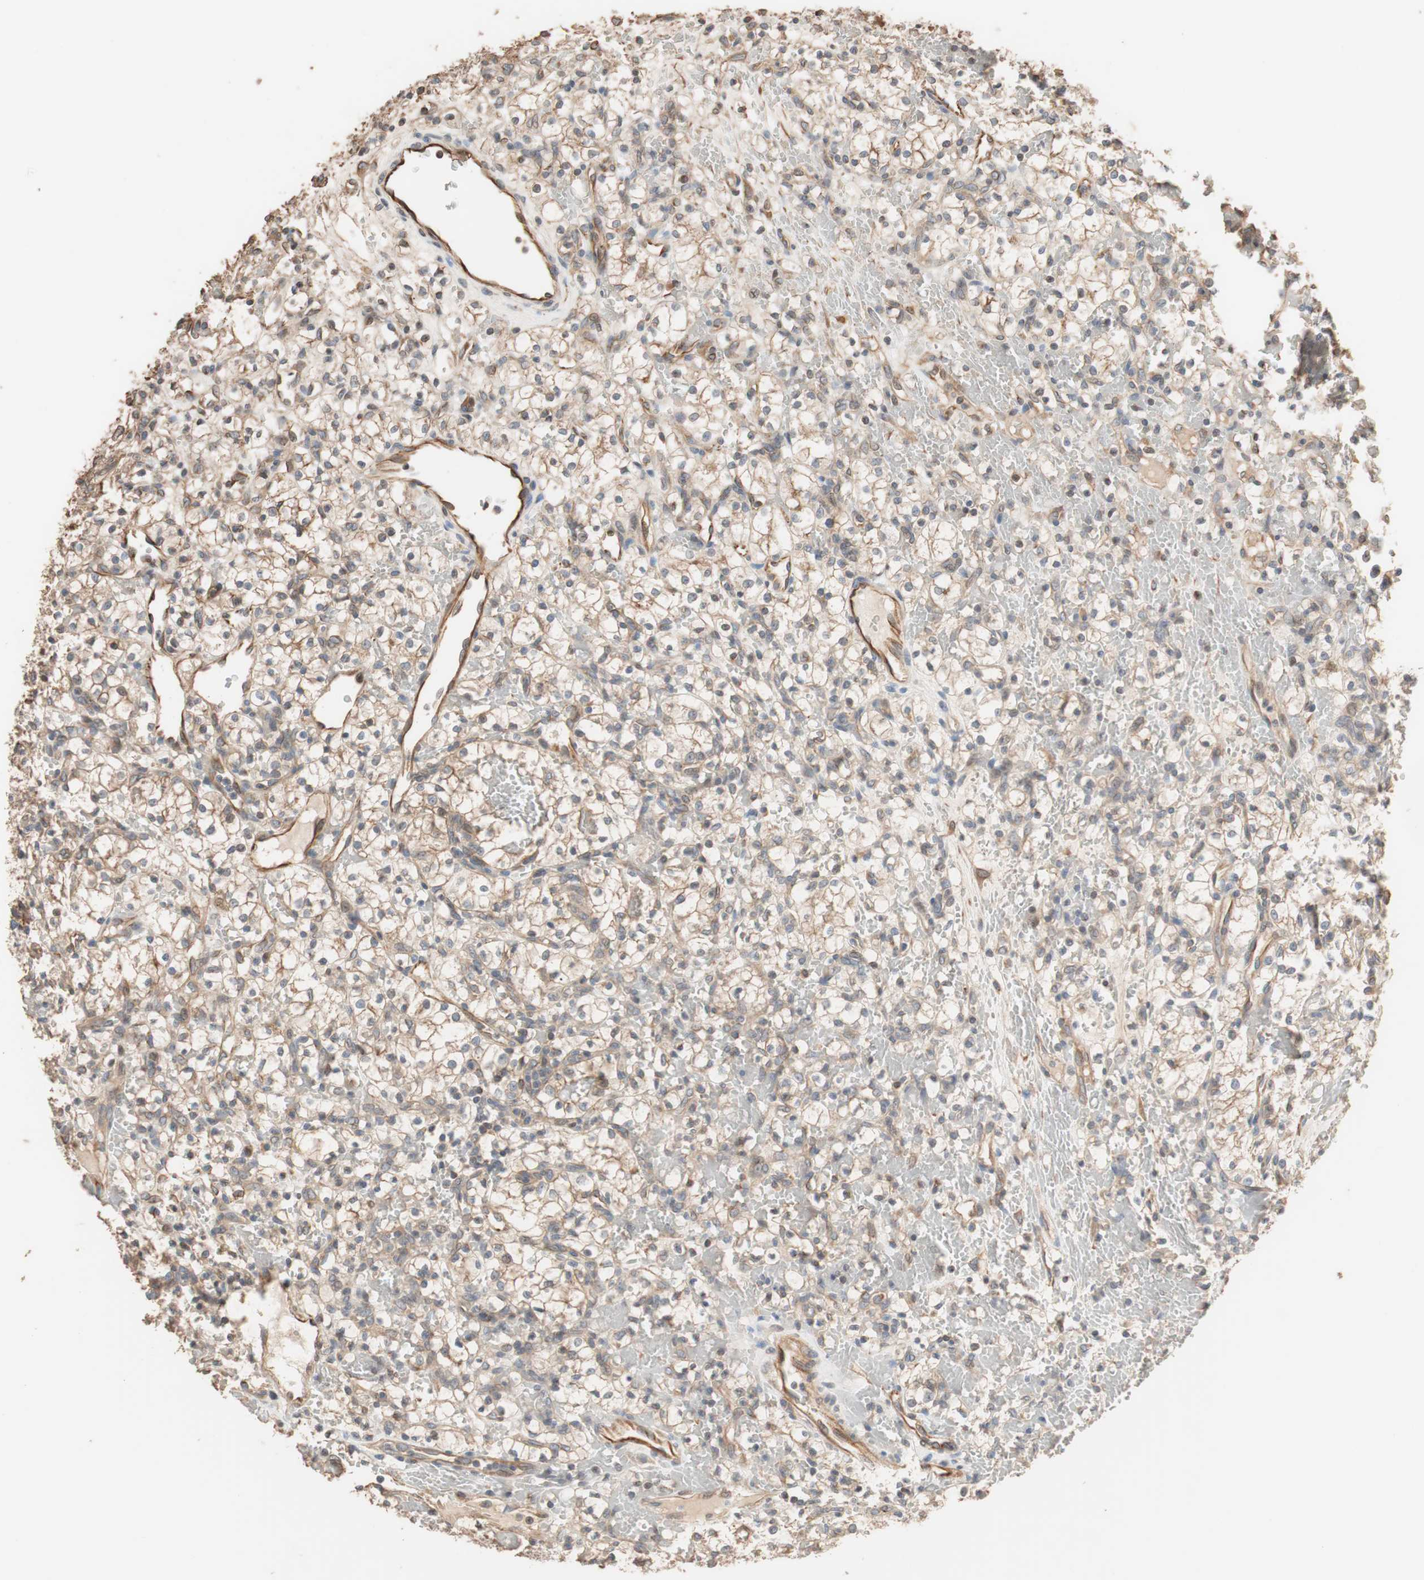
{"staining": {"intensity": "moderate", "quantity": ">75%", "location": "cytoplasmic/membranous"}, "tissue": "renal cancer", "cell_type": "Tumor cells", "image_type": "cancer", "snomed": [{"axis": "morphology", "description": "Adenocarcinoma, NOS"}, {"axis": "topography", "description": "Kidney"}], "caption": "Brown immunohistochemical staining in renal cancer displays moderate cytoplasmic/membranous expression in approximately >75% of tumor cells.", "gene": "TUBB", "patient": {"sex": "female", "age": 60}}